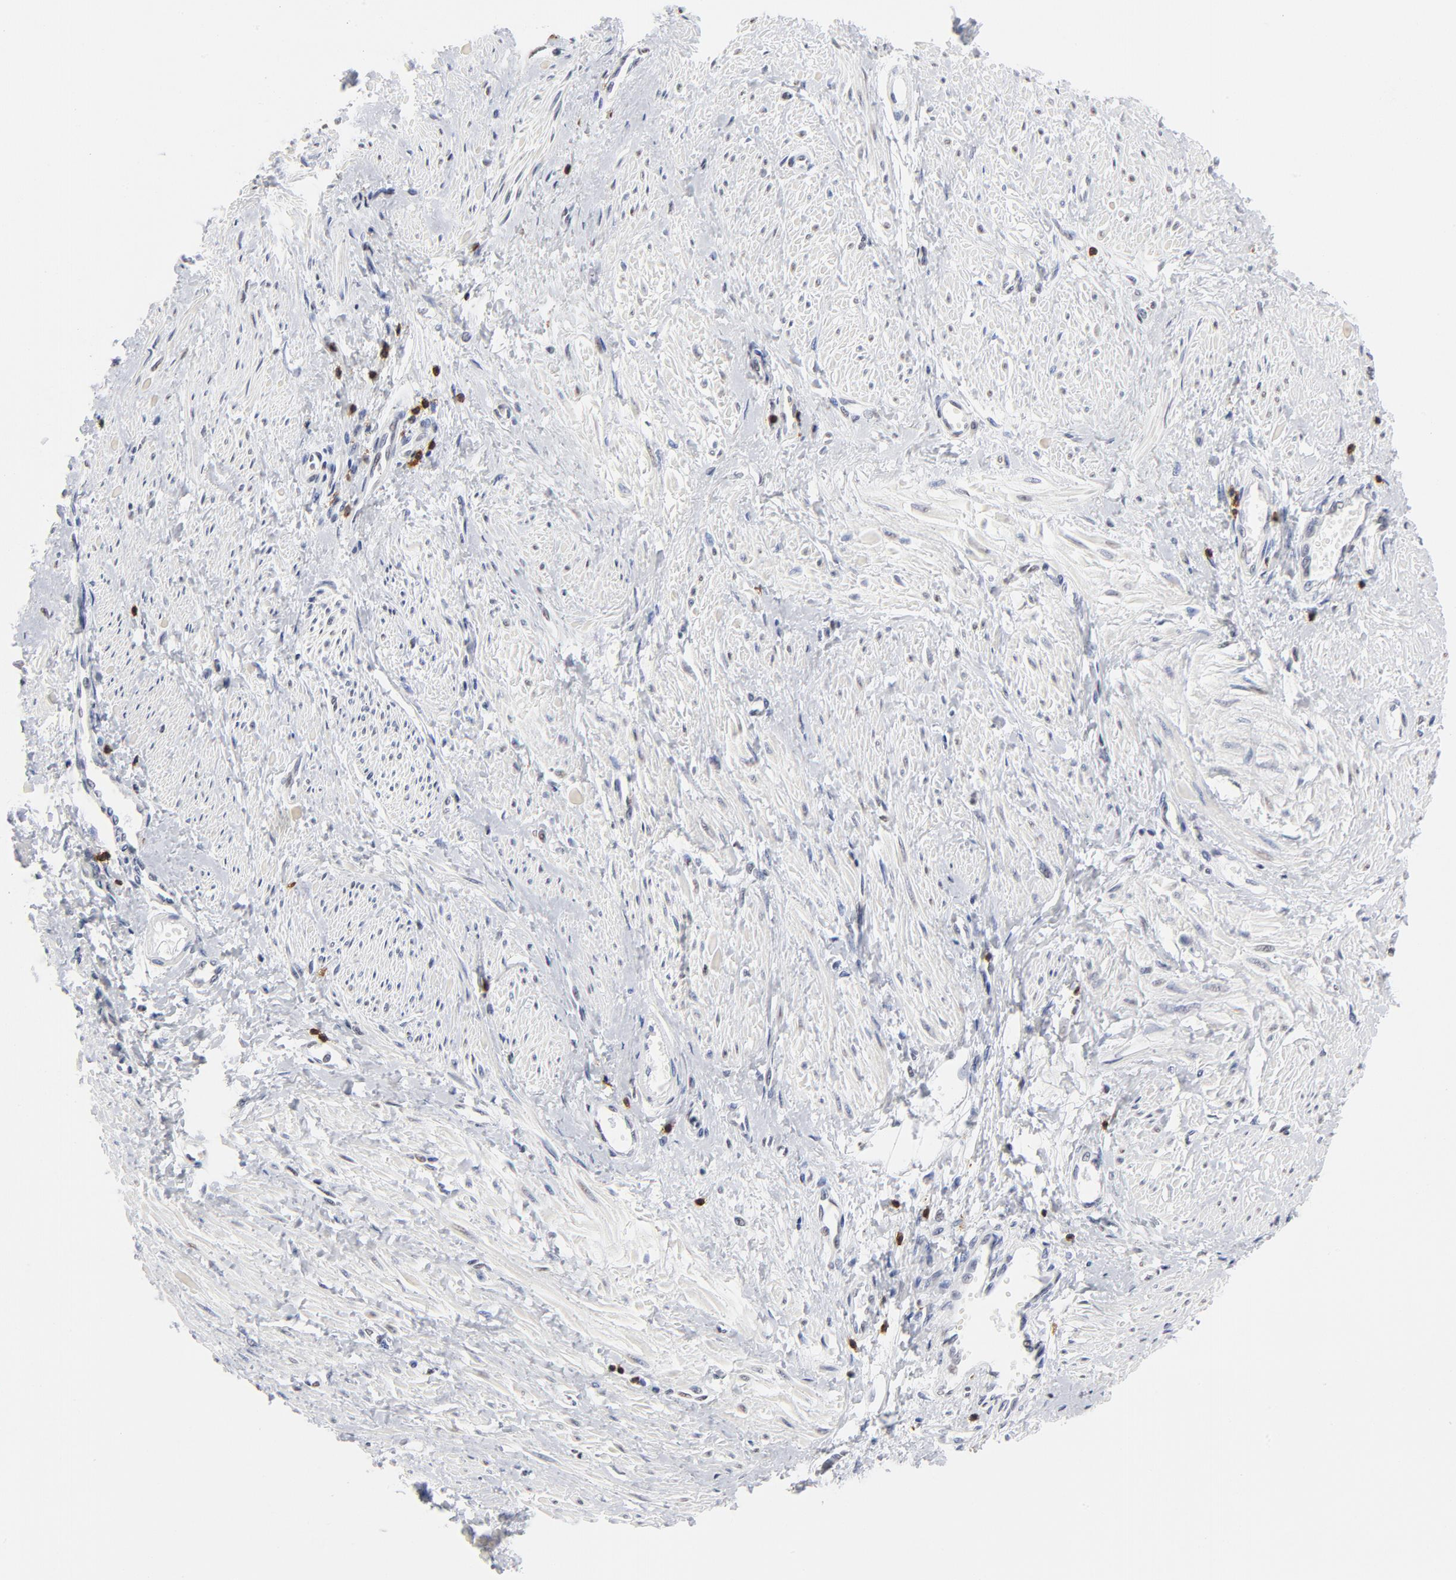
{"staining": {"intensity": "negative", "quantity": "none", "location": "none"}, "tissue": "smooth muscle", "cell_type": "Smooth muscle cells", "image_type": "normal", "snomed": [{"axis": "morphology", "description": "Normal tissue, NOS"}, {"axis": "topography", "description": "Smooth muscle"}, {"axis": "topography", "description": "Uterus"}], "caption": "Immunohistochemistry (IHC) micrograph of benign smooth muscle stained for a protein (brown), which demonstrates no expression in smooth muscle cells.", "gene": "CD2", "patient": {"sex": "female", "age": 39}}